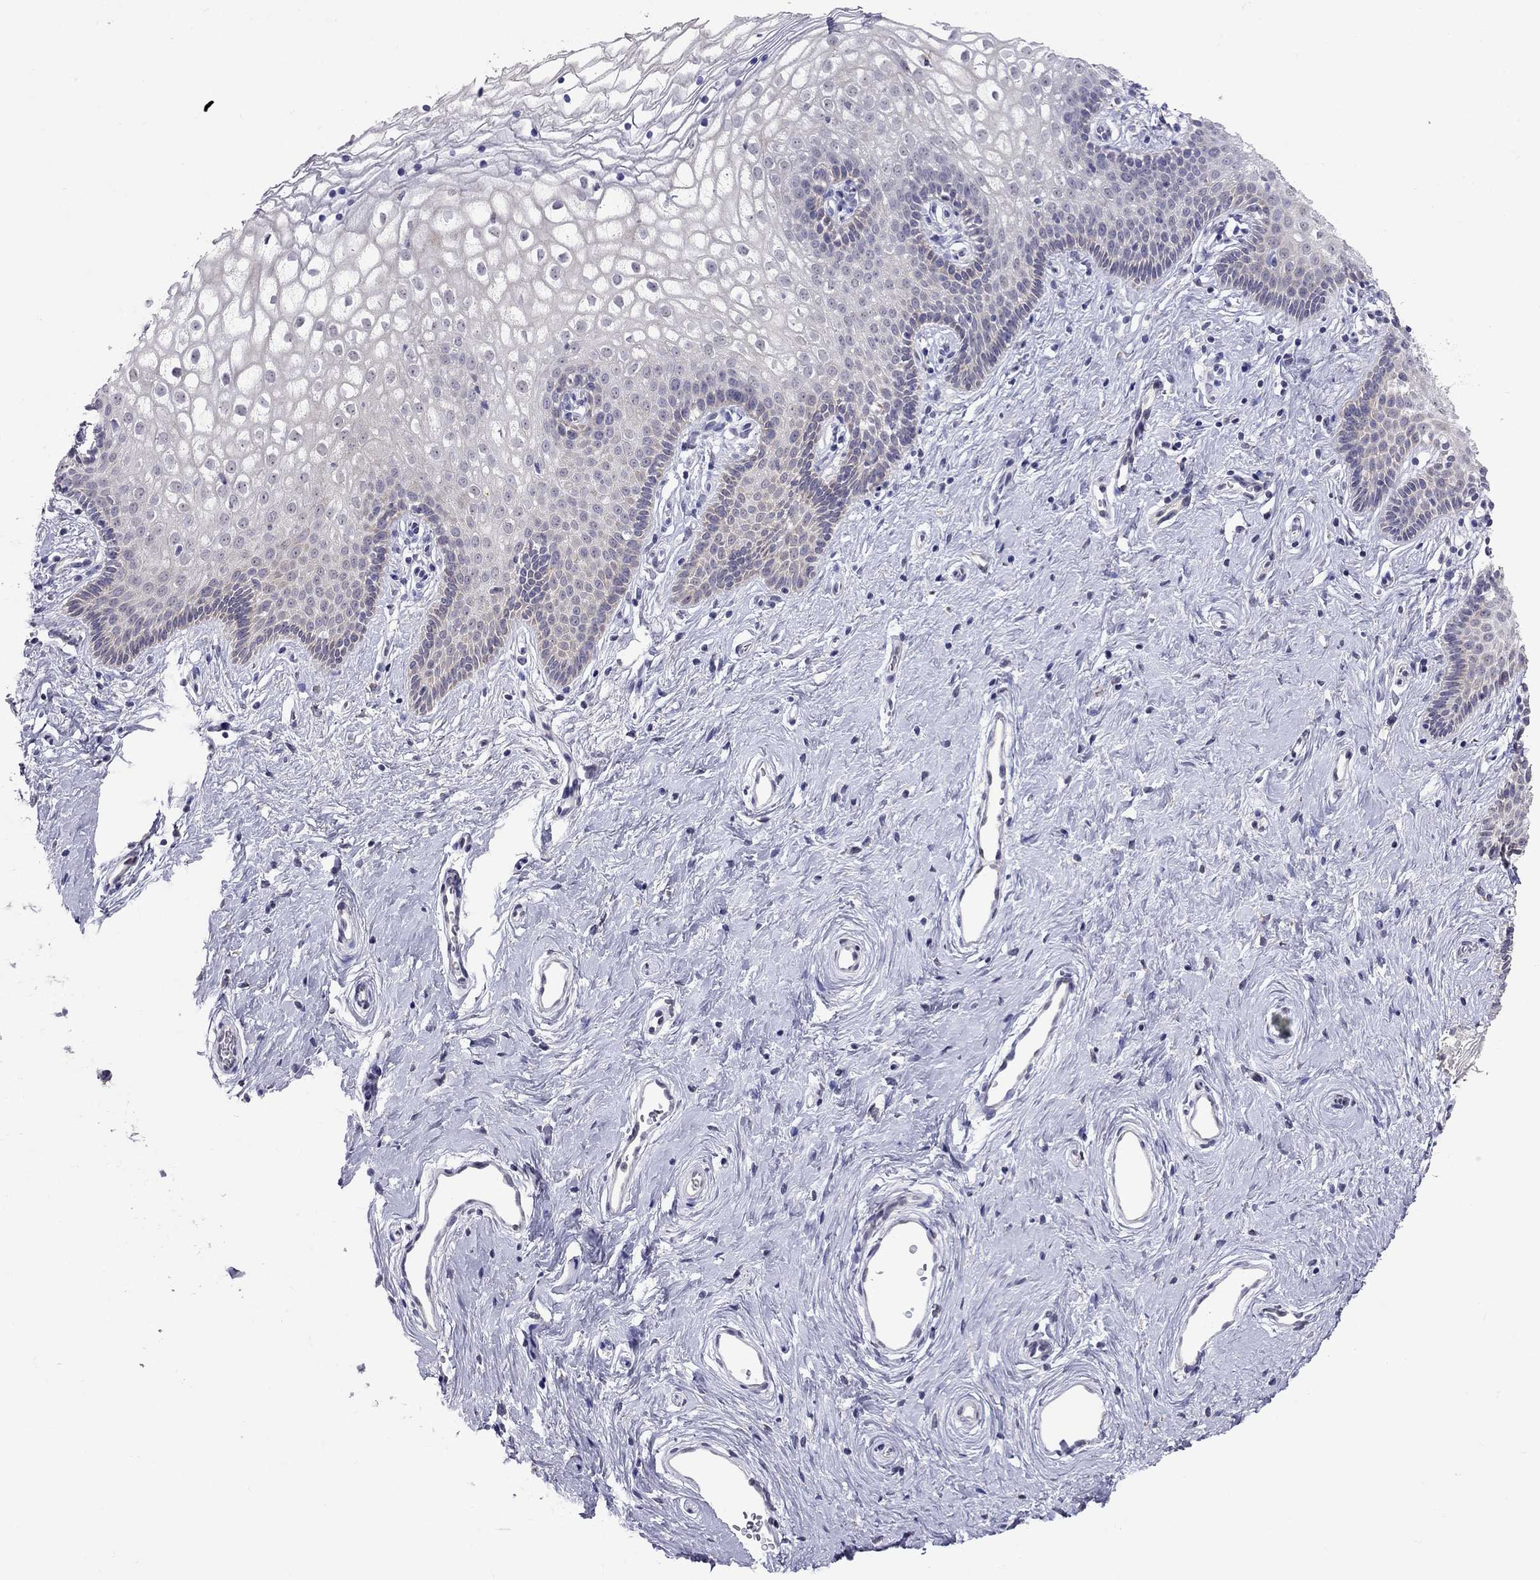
{"staining": {"intensity": "negative", "quantity": "none", "location": "none"}, "tissue": "vagina", "cell_type": "Squamous epithelial cells", "image_type": "normal", "snomed": [{"axis": "morphology", "description": "Normal tissue, NOS"}, {"axis": "topography", "description": "Vagina"}], "caption": "This is an immunohistochemistry (IHC) image of unremarkable human vagina. There is no positivity in squamous epithelial cells.", "gene": "MYO3B", "patient": {"sex": "female", "age": 36}}